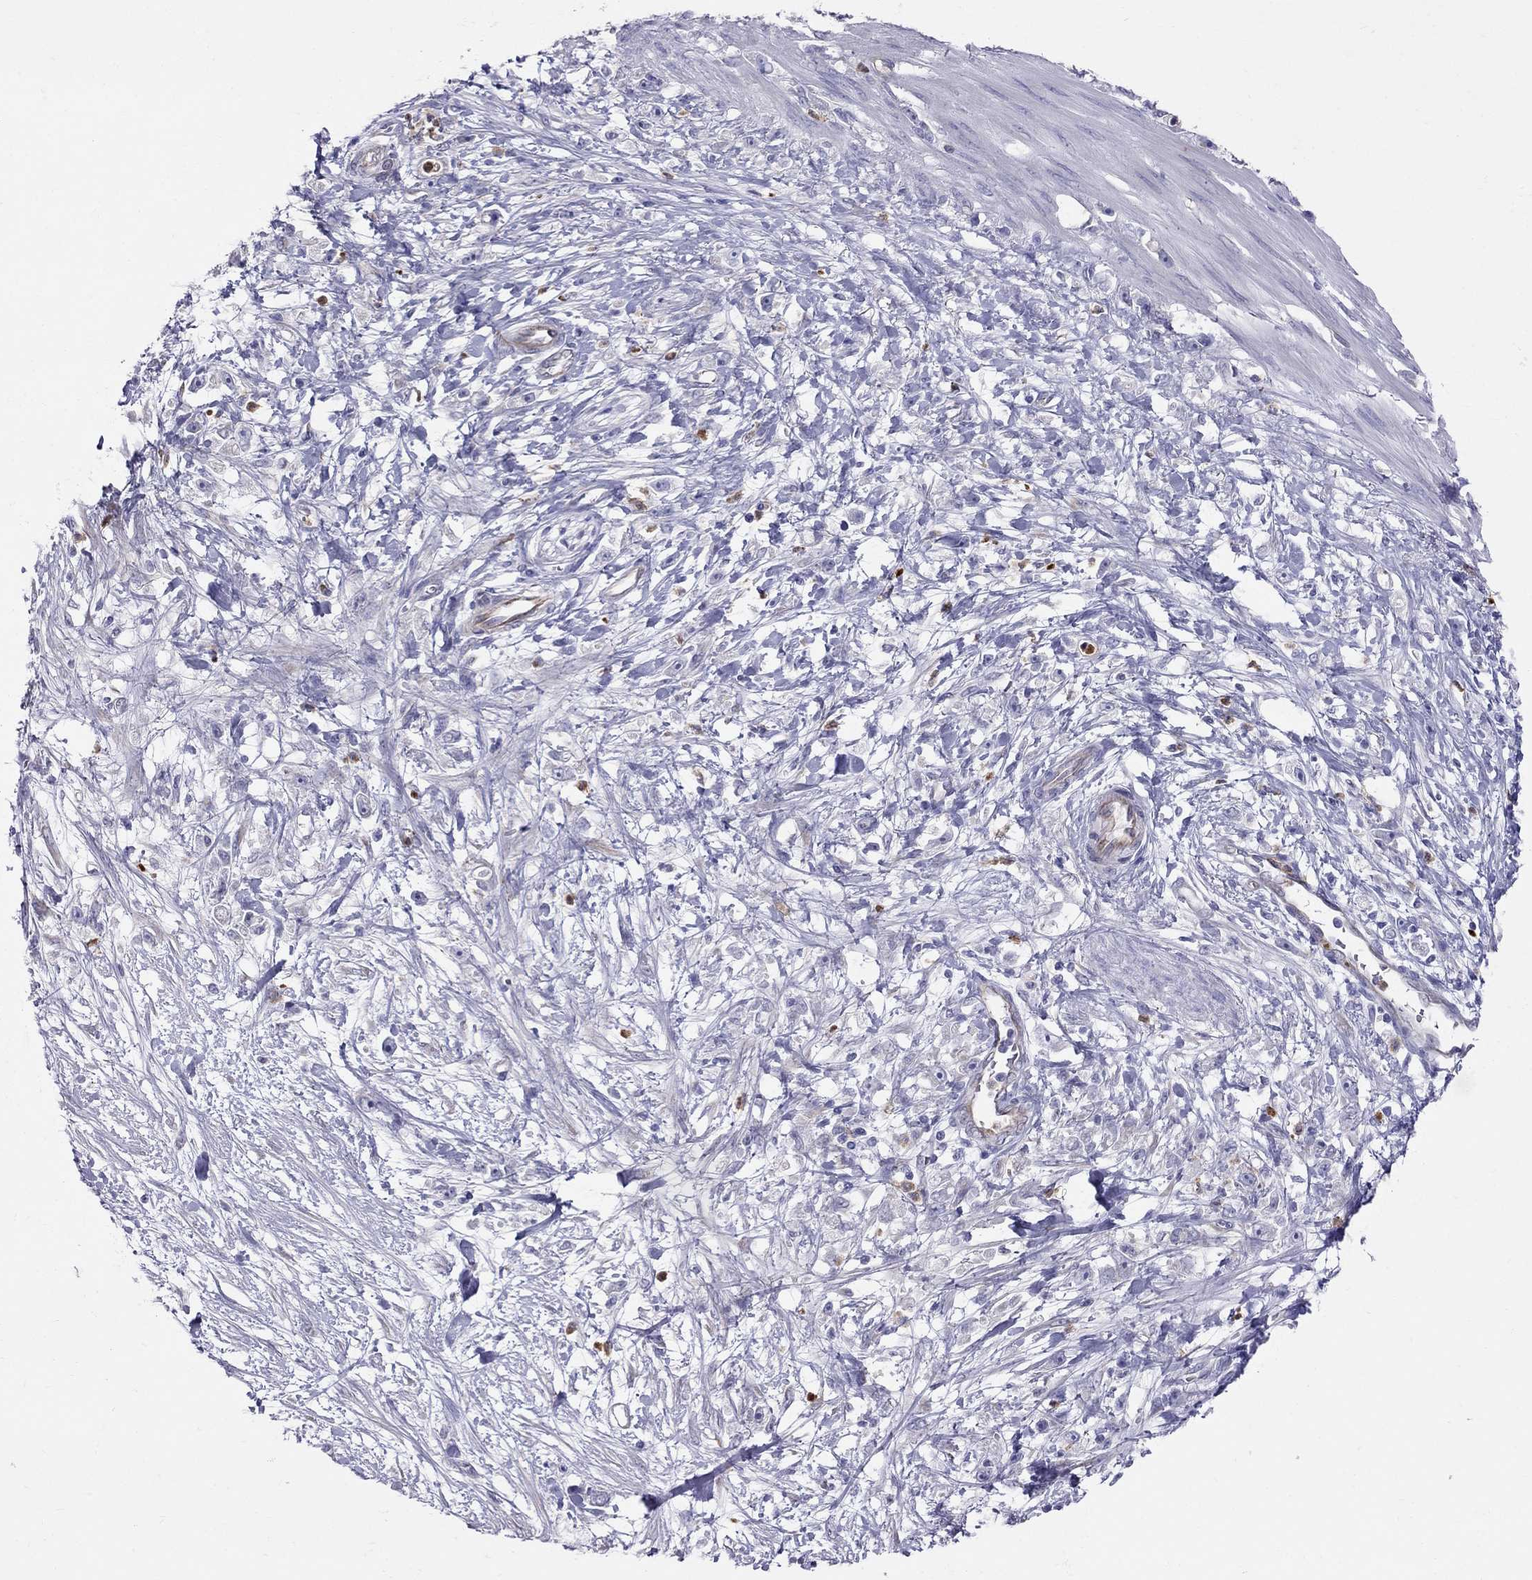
{"staining": {"intensity": "negative", "quantity": "none", "location": "none"}, "tissue": "stomach cancer", "cell_type": "Tumor cells", "image_type": "cancer", "snomed": [{"axis": "morphology", "description": "Adenocarcinoma, NOS"}, {"axis": "topography", "description": "Stomach"}], "caption": "DAB immunohistochemical staining of stomach cancer demonstrates no significant staining in tumor cells. Nuclei are stained in blue.", "gene": "SPINT4", "patient": {"sex": "female", "age": 59}}